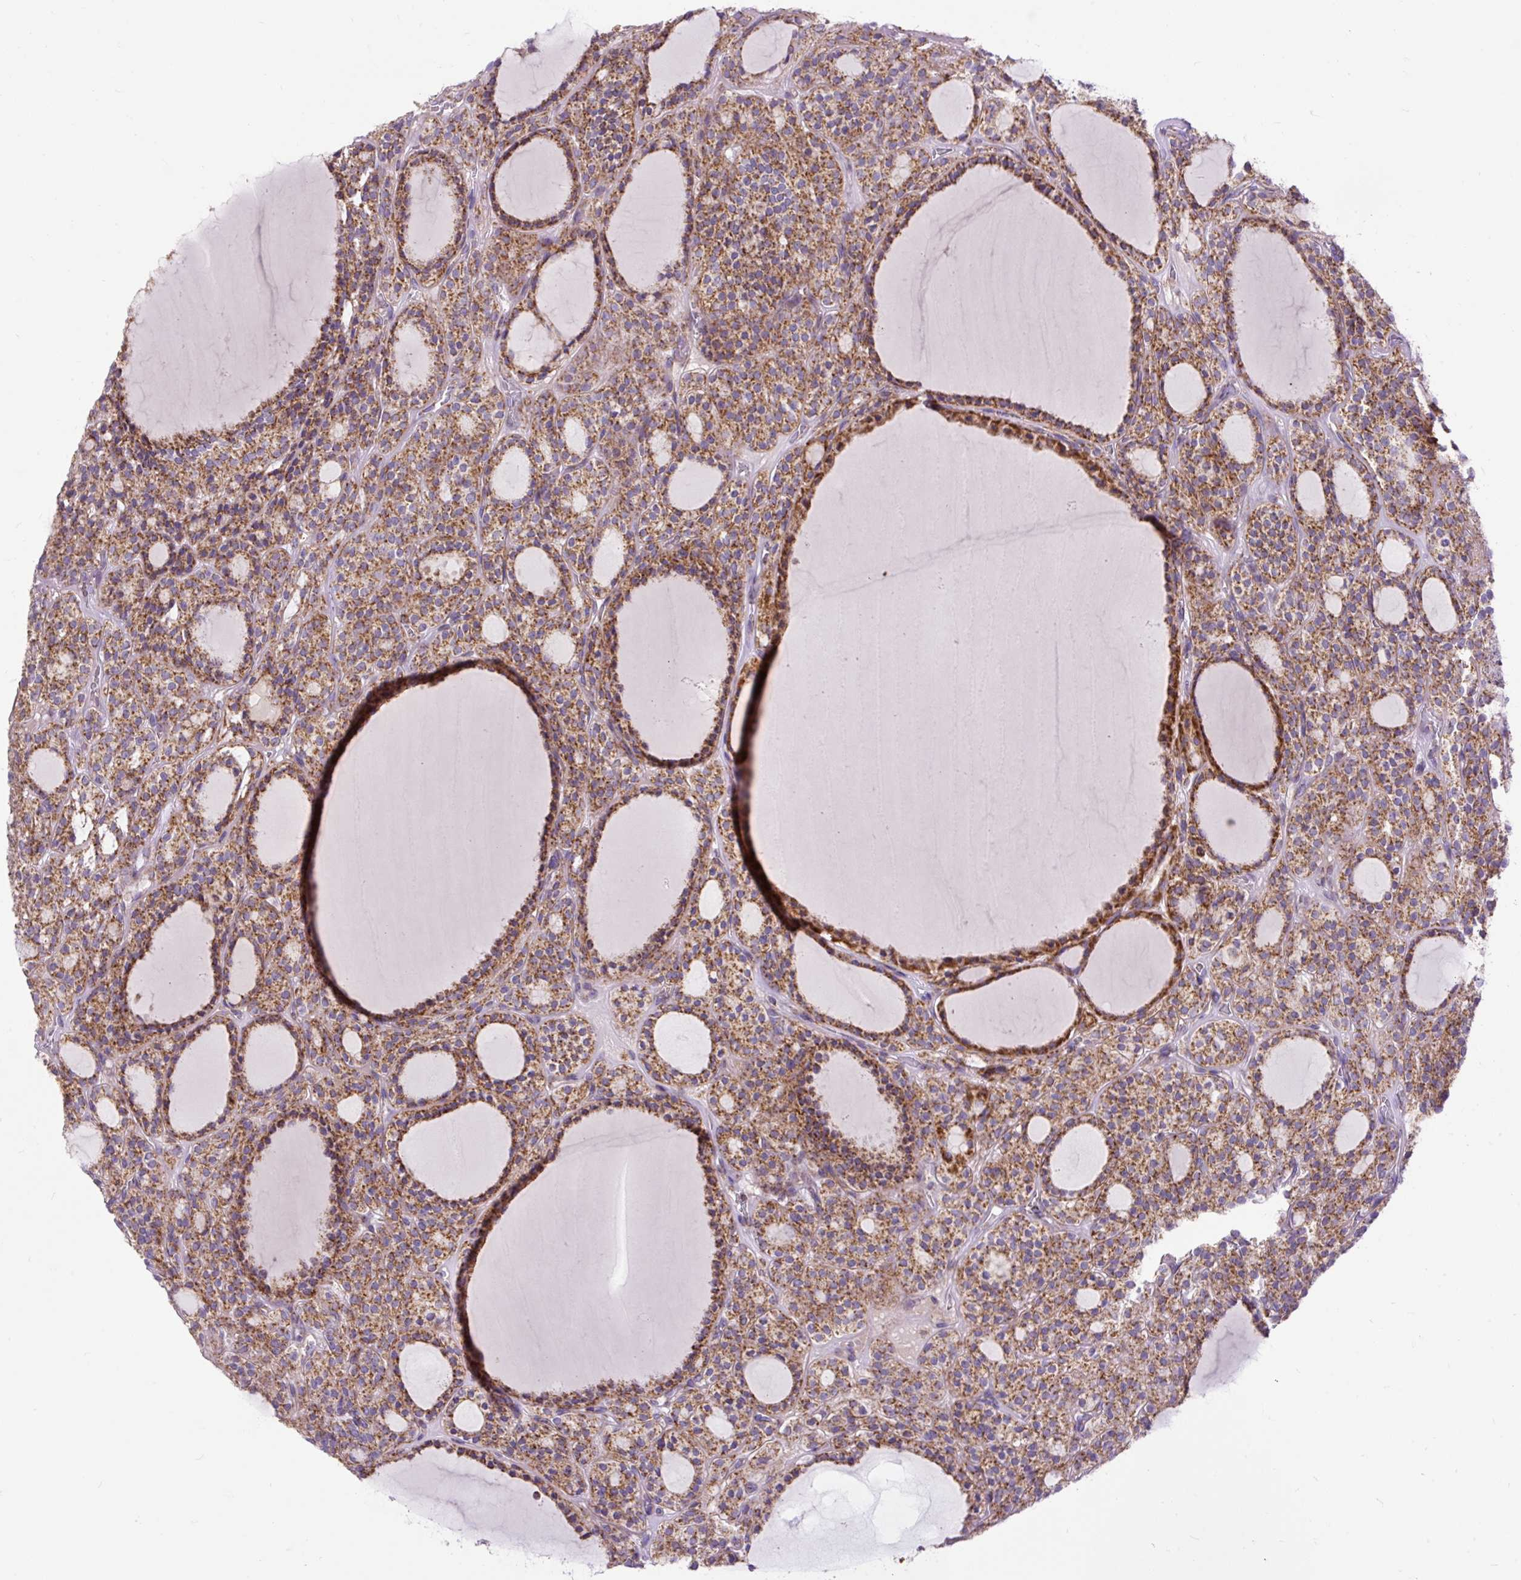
{"staining": {"intensity": "moderate", "quantity": ">75%", "location": "cytoplasmic/membranous"}, "tissue": "thyroid cancer", "cell_type": "Tumor cells", "image_type": "cancer", "snomed": [{"axis": "morphology", "description": "Follicular adenoma carcinoma, NOS"}, {"axis": "topography", "description": "Thyroid gland"}], "caption": "Thyroid follicular adenoma carcinoma was stained to show a protein in brown. There is medium levels of moderate cytoplasmic/membranous positivity in about >75% of tumor cells. Using DAB (brown) and hematoxylin (blue) stains, captured at high magnification using brightfield microscopy.", "gene": "TOMM40", "patient": {"sex": "female", "age": 63}}